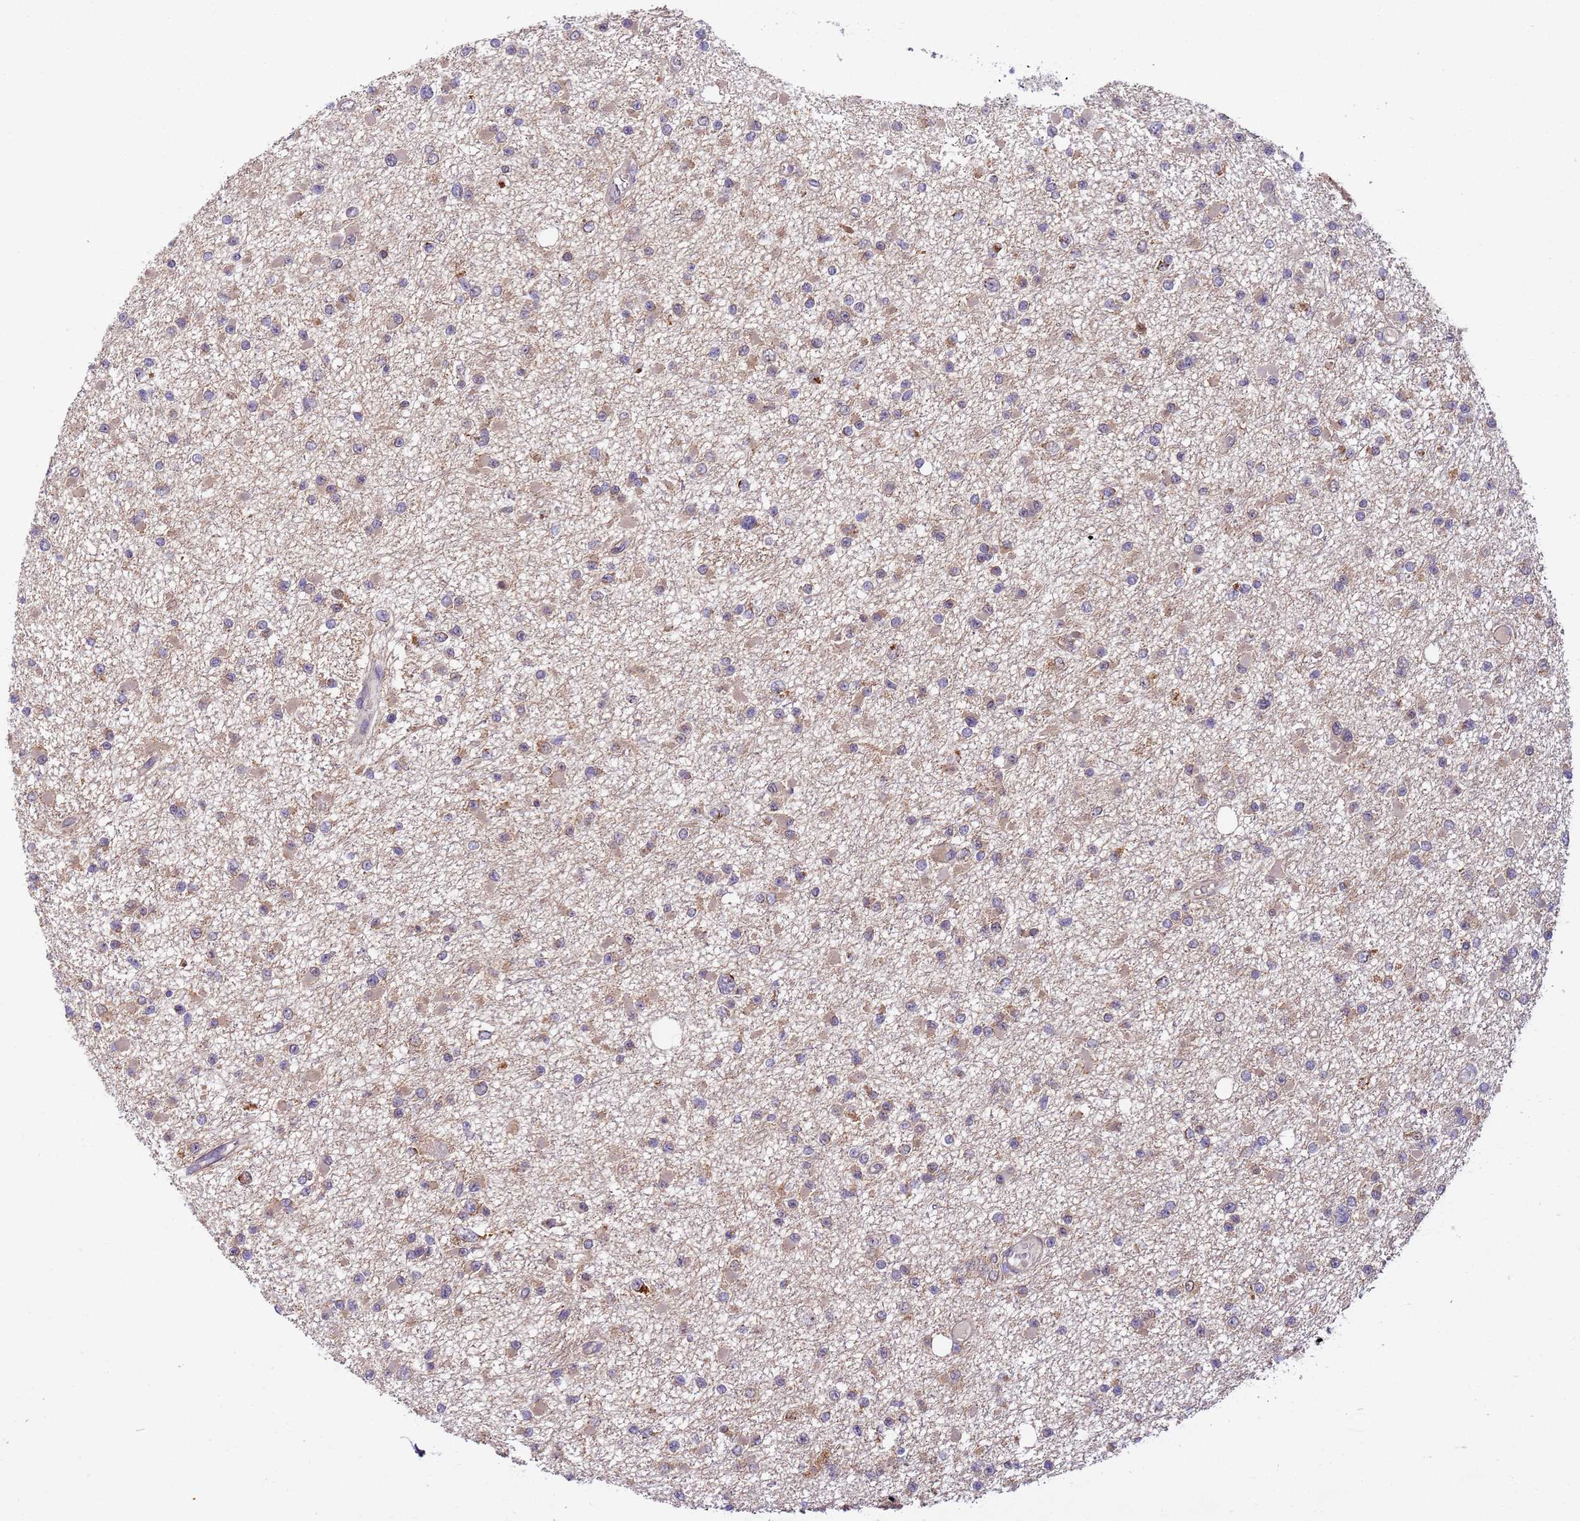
{"staining": {"intensity": "weak", "quantity": "25%-75%", "location": "cytoplasmic/membranous"}, "tissue": "glioma", "cell_type": "Tumor cells", "image_type": "cancer", "snomed": [{"axis": "morphology", "description": "Glioma, malignant, Low grade"}, {"axis": "topography", "description": "Brain"}], "caption": "Brown immunohistochemical staining in glioma displays weak cytoplasmic/membranous expression in about 25%-75% of tumor cells.", "gene": "RAPGEF3", "patient": {"sex": "female", "age": 22}}